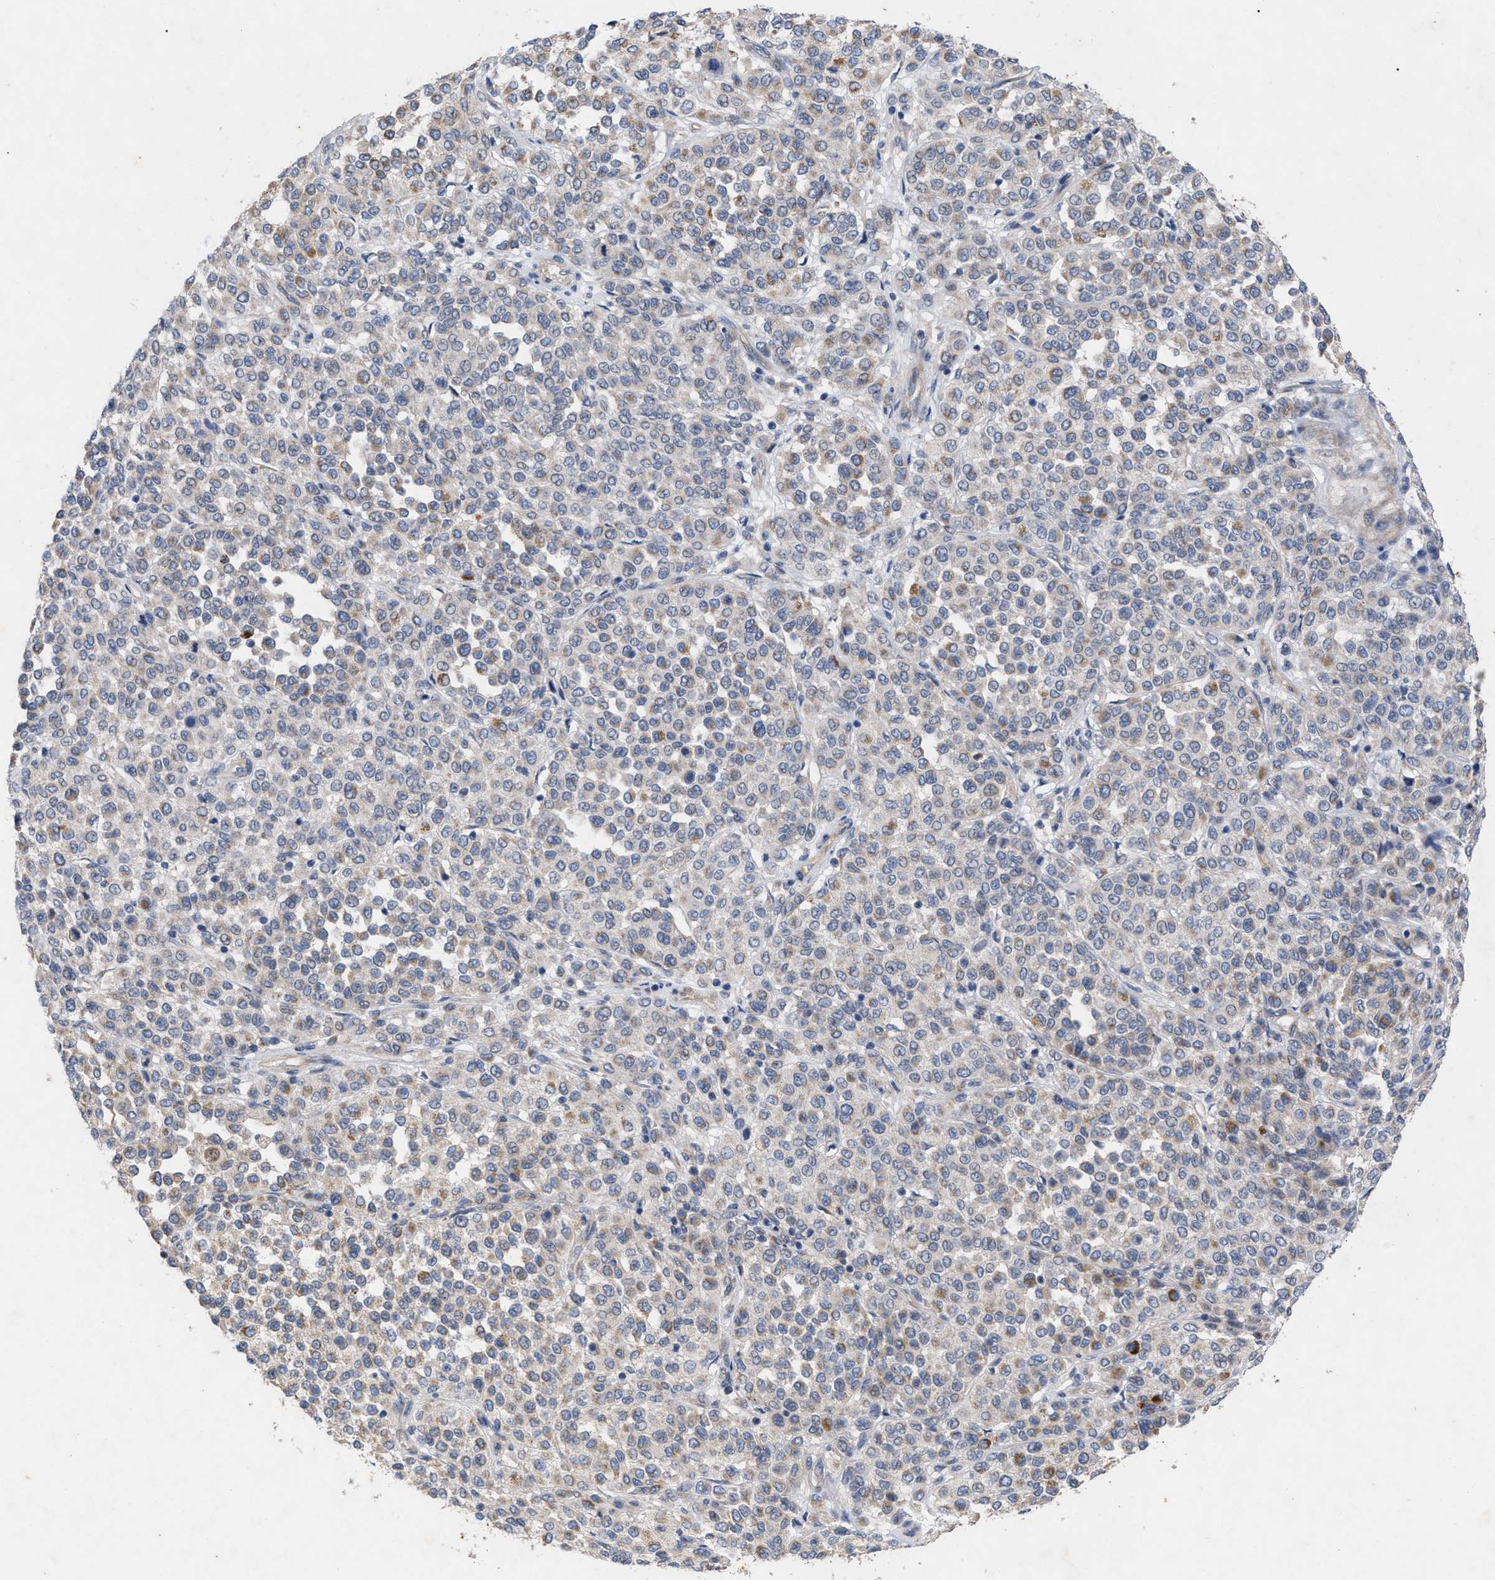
{"staining": {"intensity": "moderate", "quantity": "<25%", "location": "cytoplasmic/membranous"}, "tissue": "melanoma", "cell_type": "Tumor cells", "image_type": "cancer", "snomed": [{"axis": "morphology", "description": "Malignant melanoma, Metastatic site"}, {"axis": "topography", "description": "Pancreas"}], "caption": "Immunohistochemical staining of melanoma exhibits low levels of moderate cytoplasmic/membranous positivity in approximately <25% of tumor cells.", "gene": "VIP", "patient": {"sex": "female", "age": 30}}